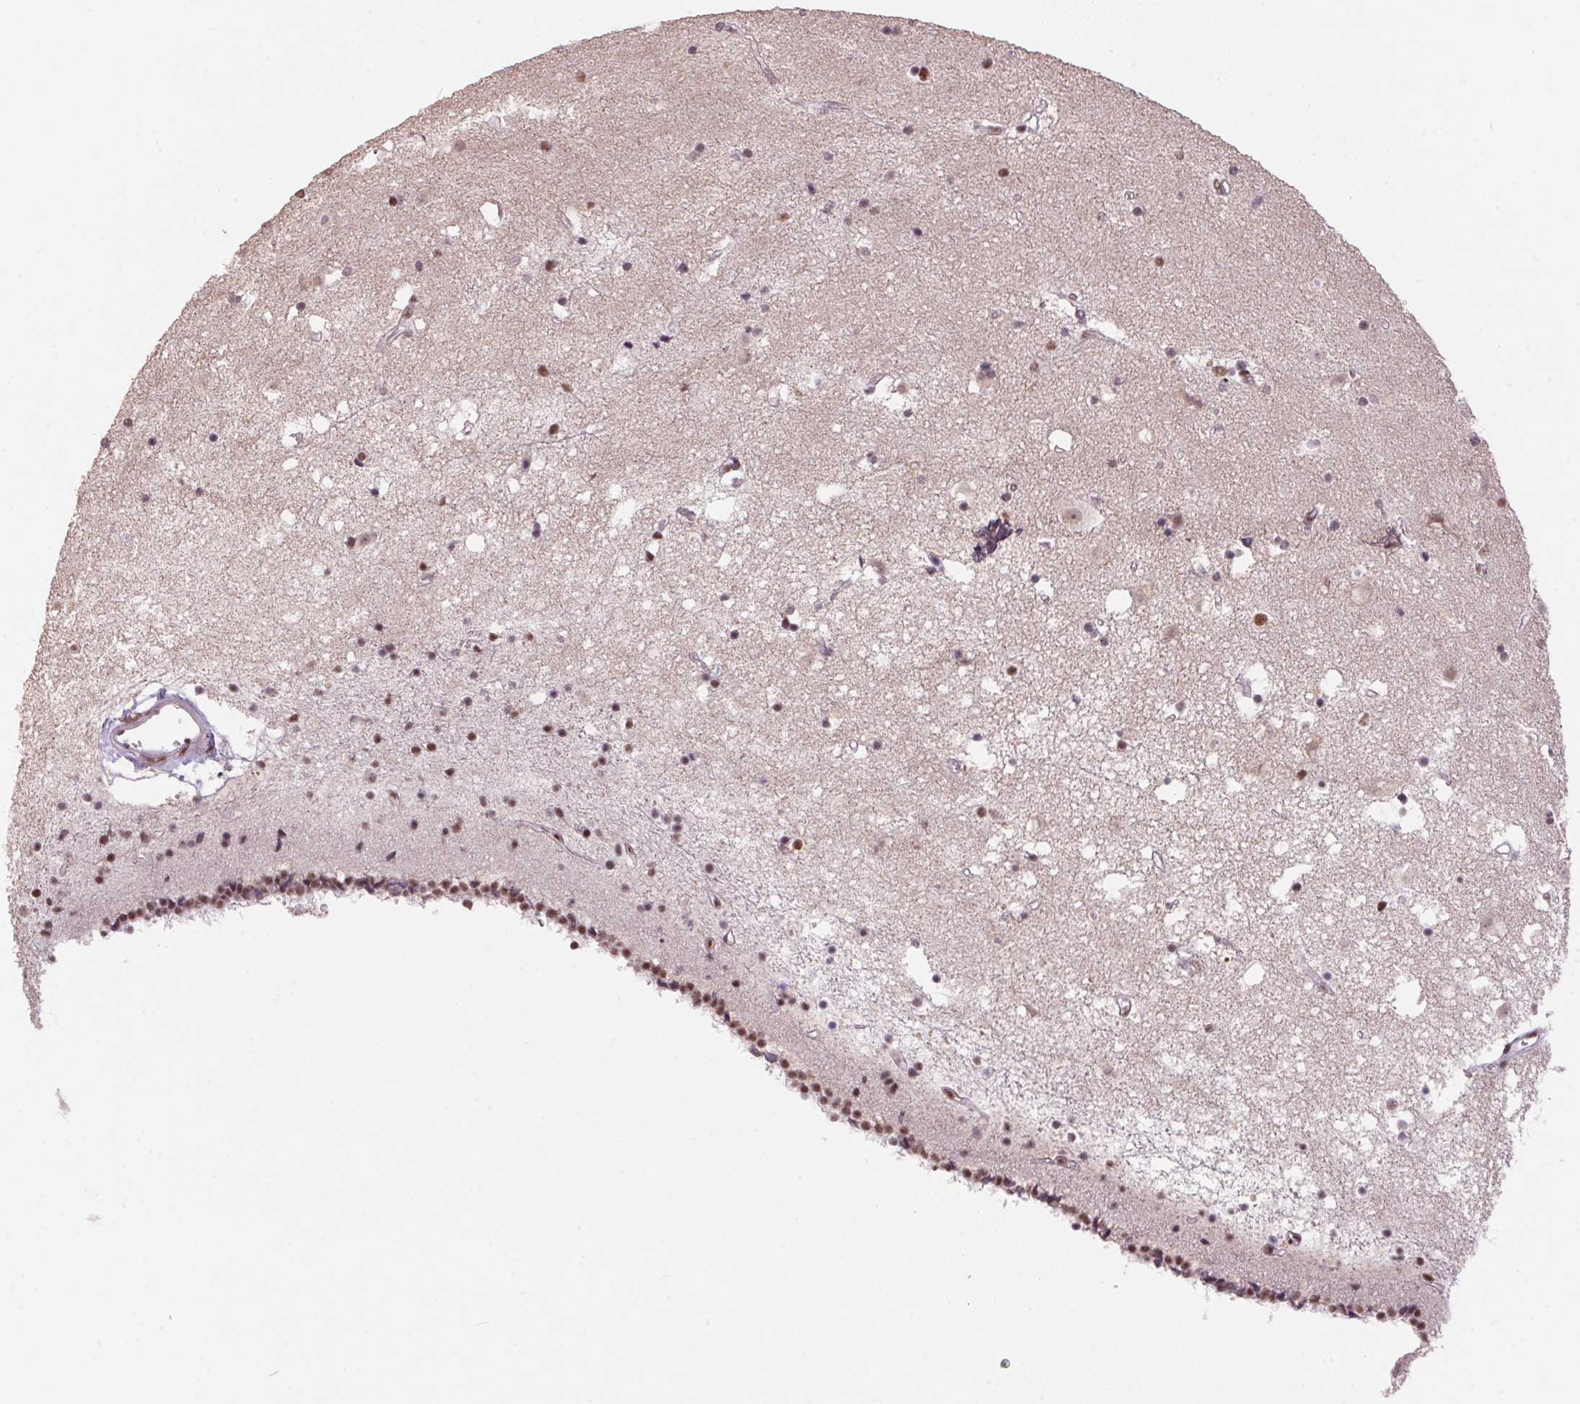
{"staining": {"intensity": "weak", "quantity": "<25%", "location": "nuclear"}, "tissue": "caudate", "cell_type": "Glial cells", "image_type": "normal", "snomed": [{"axis": "morphology", "description": "Normal tissue, NOS"}, {"axis": "topography", "description": "Lateral ventricle wall"}], "caption": "Caudate stained for a protein using immunohistochemistry (IHC) demonstrates no positivity glial cells.", "gene": "ZBTB4", "patient": {"sex": "female", "age": 71}}